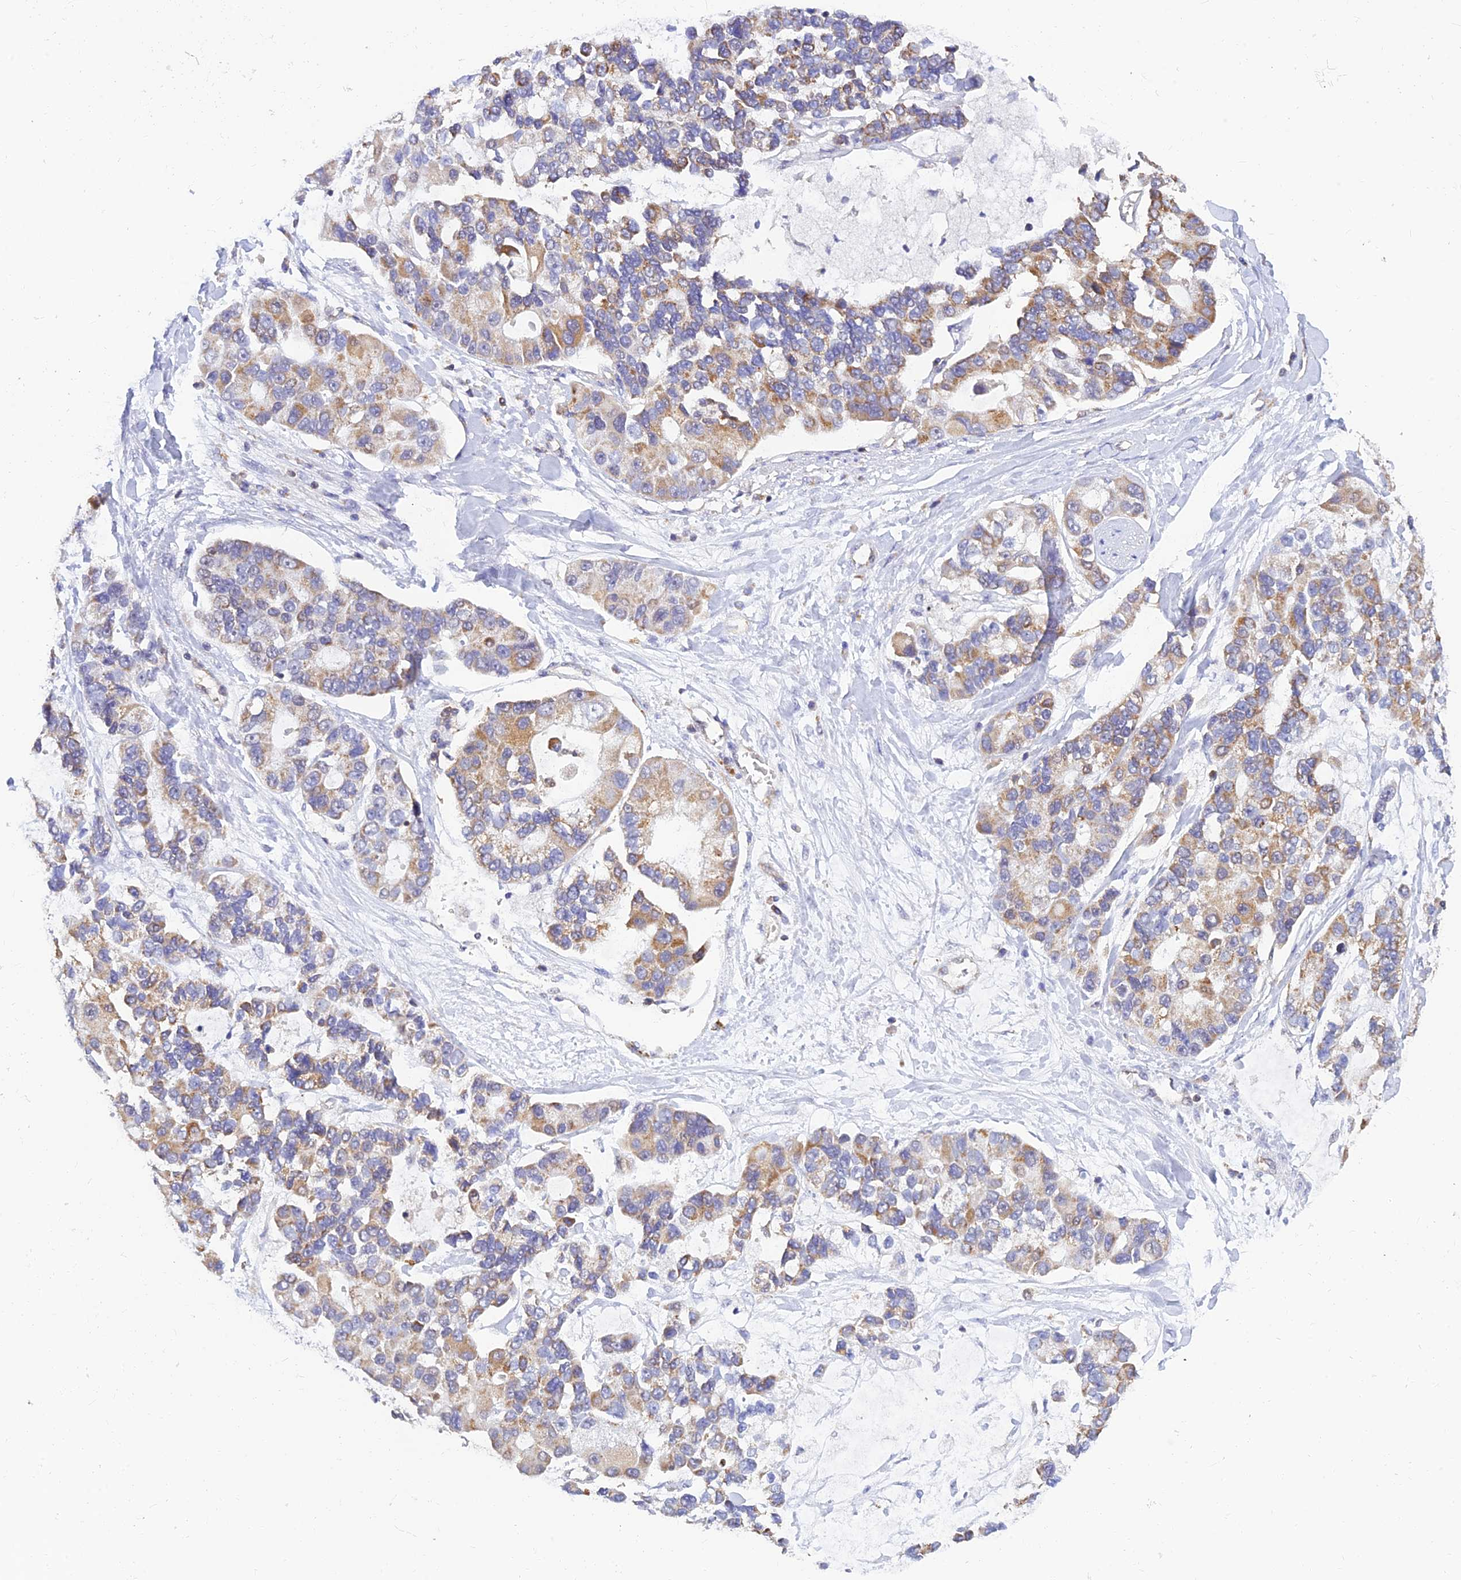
{"staining": {"intensity": "moderate", "quantity": "25%-75%", "location": "cytoplasmic/membranous"}, "tissue": "lung cancer", "cell_type": "Tumor cells", "image_type": "cancer", "snomed": [{"axis": "morphology", "description": "Adenocarcinoma, NOS"}, {"axis": "topography", "description": "Lung"}], "caption": "Immunohistochemistry of lung adenocarcinoma exhibits medium levels of moderate cytoplasmic/membranous positivity in approximately 25%-75% of tumor cells.", "gene": "LYSMD2", "patient": {"sex": "female", "age": 54}}